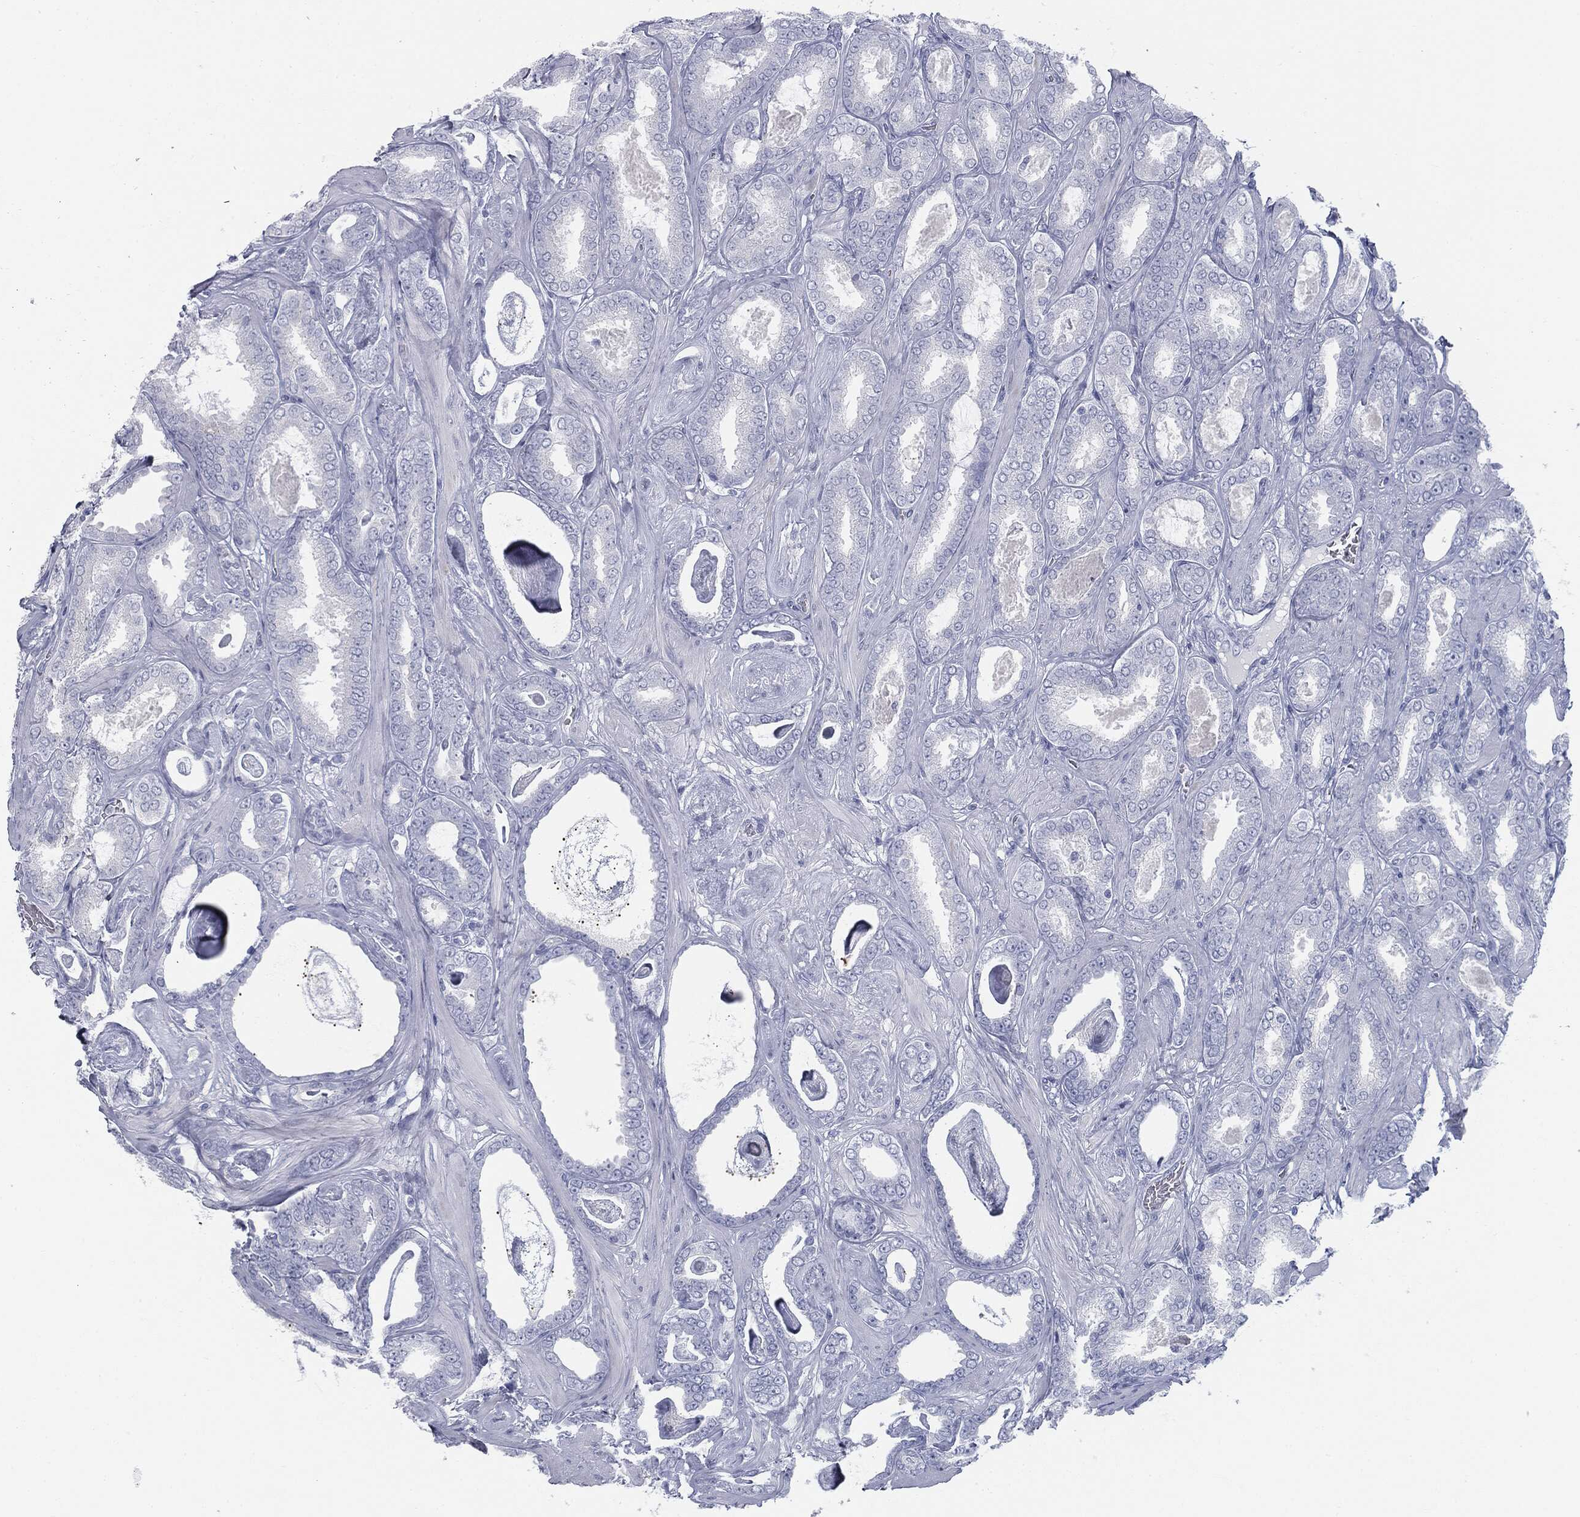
{"staining": {"intensity": "negative", "quantity": "none", "location": "none"}, "tissue": "prostate cancer", "cell_type": "Tumor cells", "image_type": "cancer", "snomed": [{"axis": "morphology", "description": "Adenocarcinoma, High grade"}, {"axis": "topography", "description": "Prostate"}], "caption": "The photomicrograph reveals no significant positivity in tumor cells of prostate cancer. (Brightfield microscopy of DAB immunohistochemistry at high magnification).", "gene": "TPO", "patient": {"sex": "male", "age": 63}}